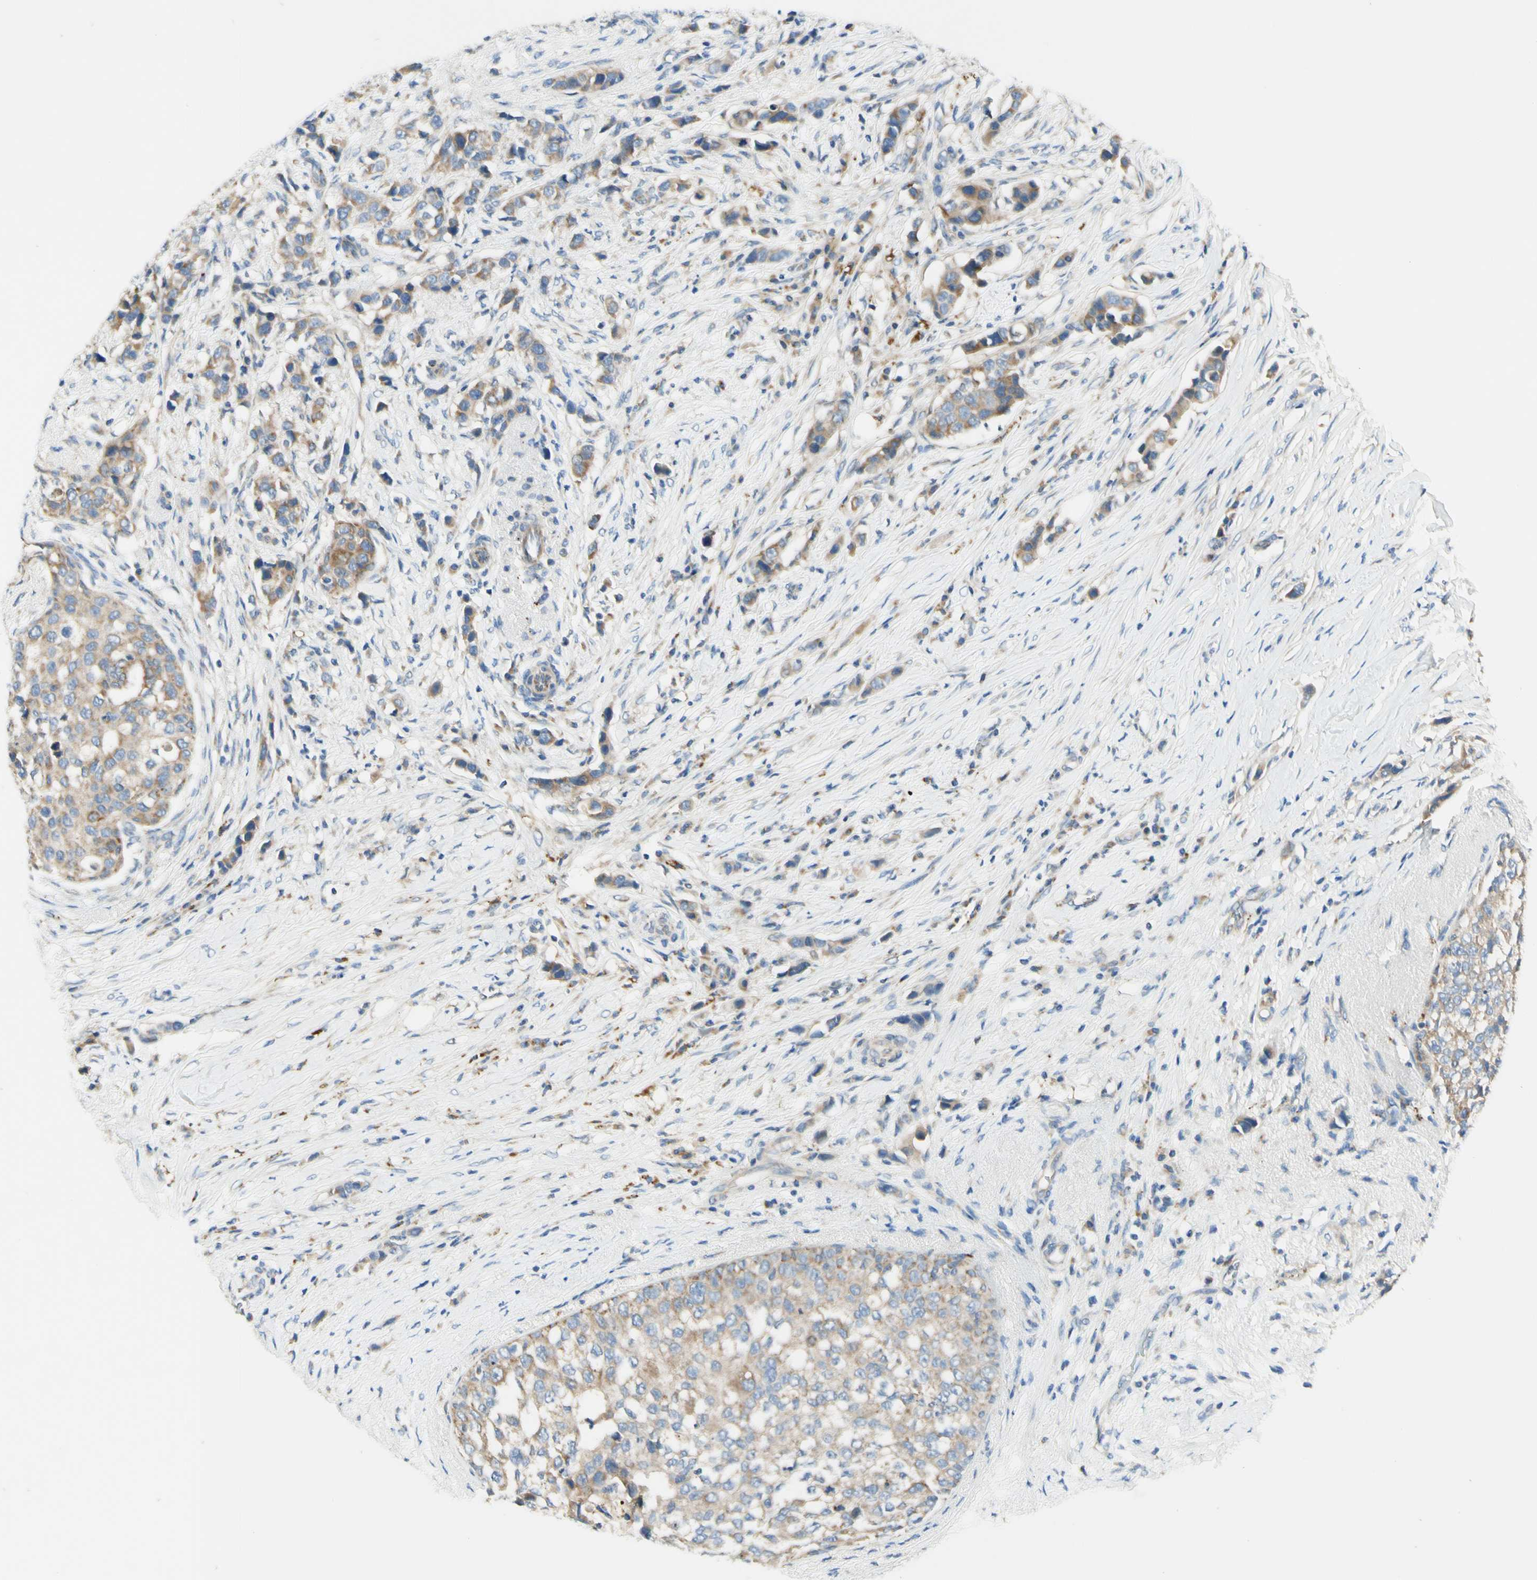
{"staining": {"intensity": "moderate", "quantity": ">75%", "location": "cytoplasmic/membranous"}, "tissue": "breast cancer", "cell_type": "Tumor cells", "image_type": "cancer", "snomed": [{"axis": "morphology", "description": "Normal tissue, NOS"}, {"axis": "morphology", "description": "Duct carcinoma"}, {"axis": "topography", "description": "Breast"}], "caption": "An immunohistochemistry (IHC) micrograph of tumor tissue is shown. Protein staining in brown shows moderate cytoplasmic/membranous positivity in breast cancer within tumor cells. (DAB = brown stain, brightfield microscopy at high magnification).", "gene": "ARMC10", "patient": {"sex": "female", "age": 50}}